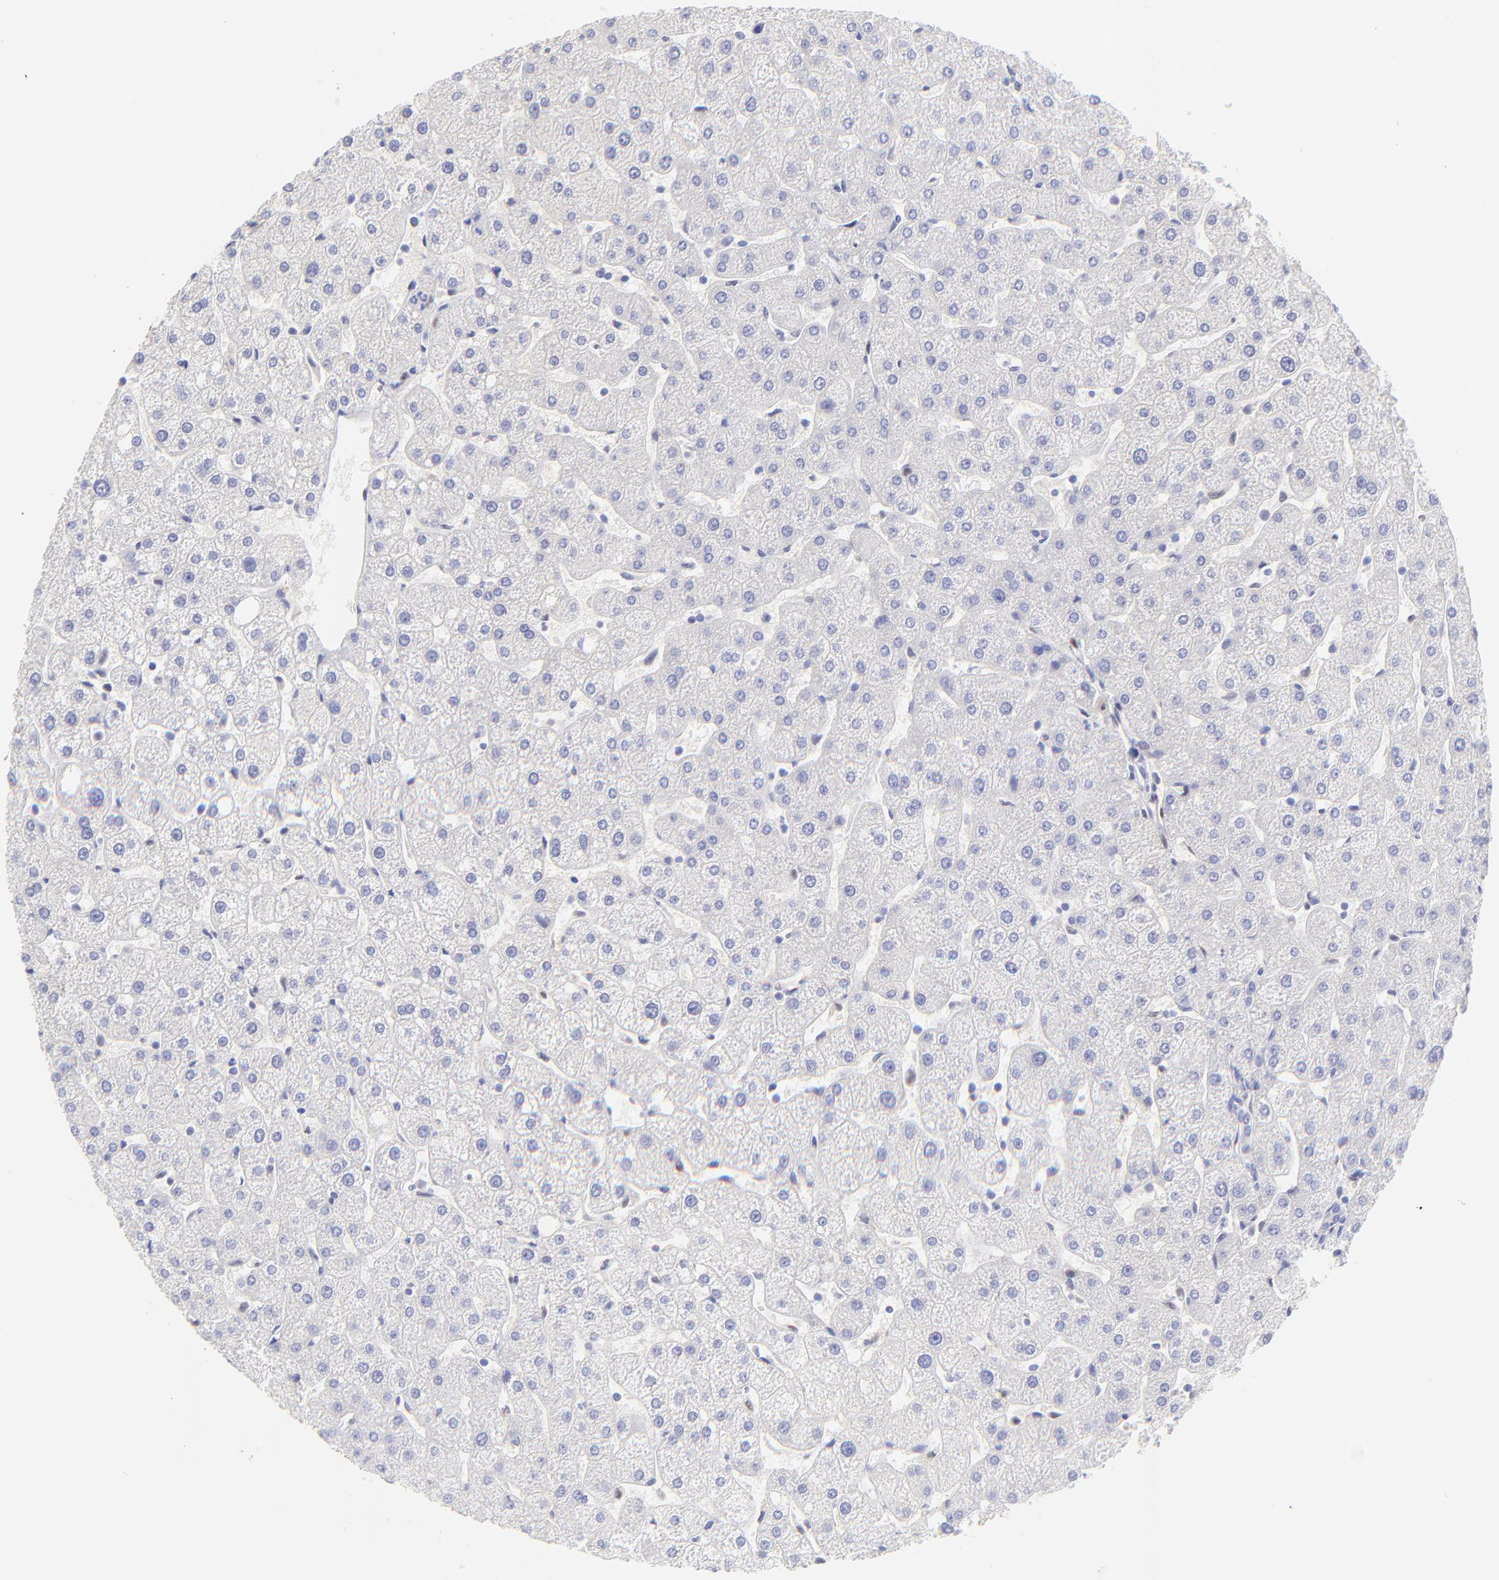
{"staining": {"intensity": "negative", "quantity": "none", "location": "none"}, "tissue": "liver", "cell_type": "Cholangiocytes", "image_type": "normal", "snomed": [{"axis": "morphology", "description": "Normal tissue, NOS"}, {"axis": "topography", "description": "Liver"}], "caption": "This is an immunohistochemistry histopathology image of unremarkable liver. There is no expression in cholangiocytes.", "gene": "KLF4", "patient": {"sex": "male", "age": 67}}